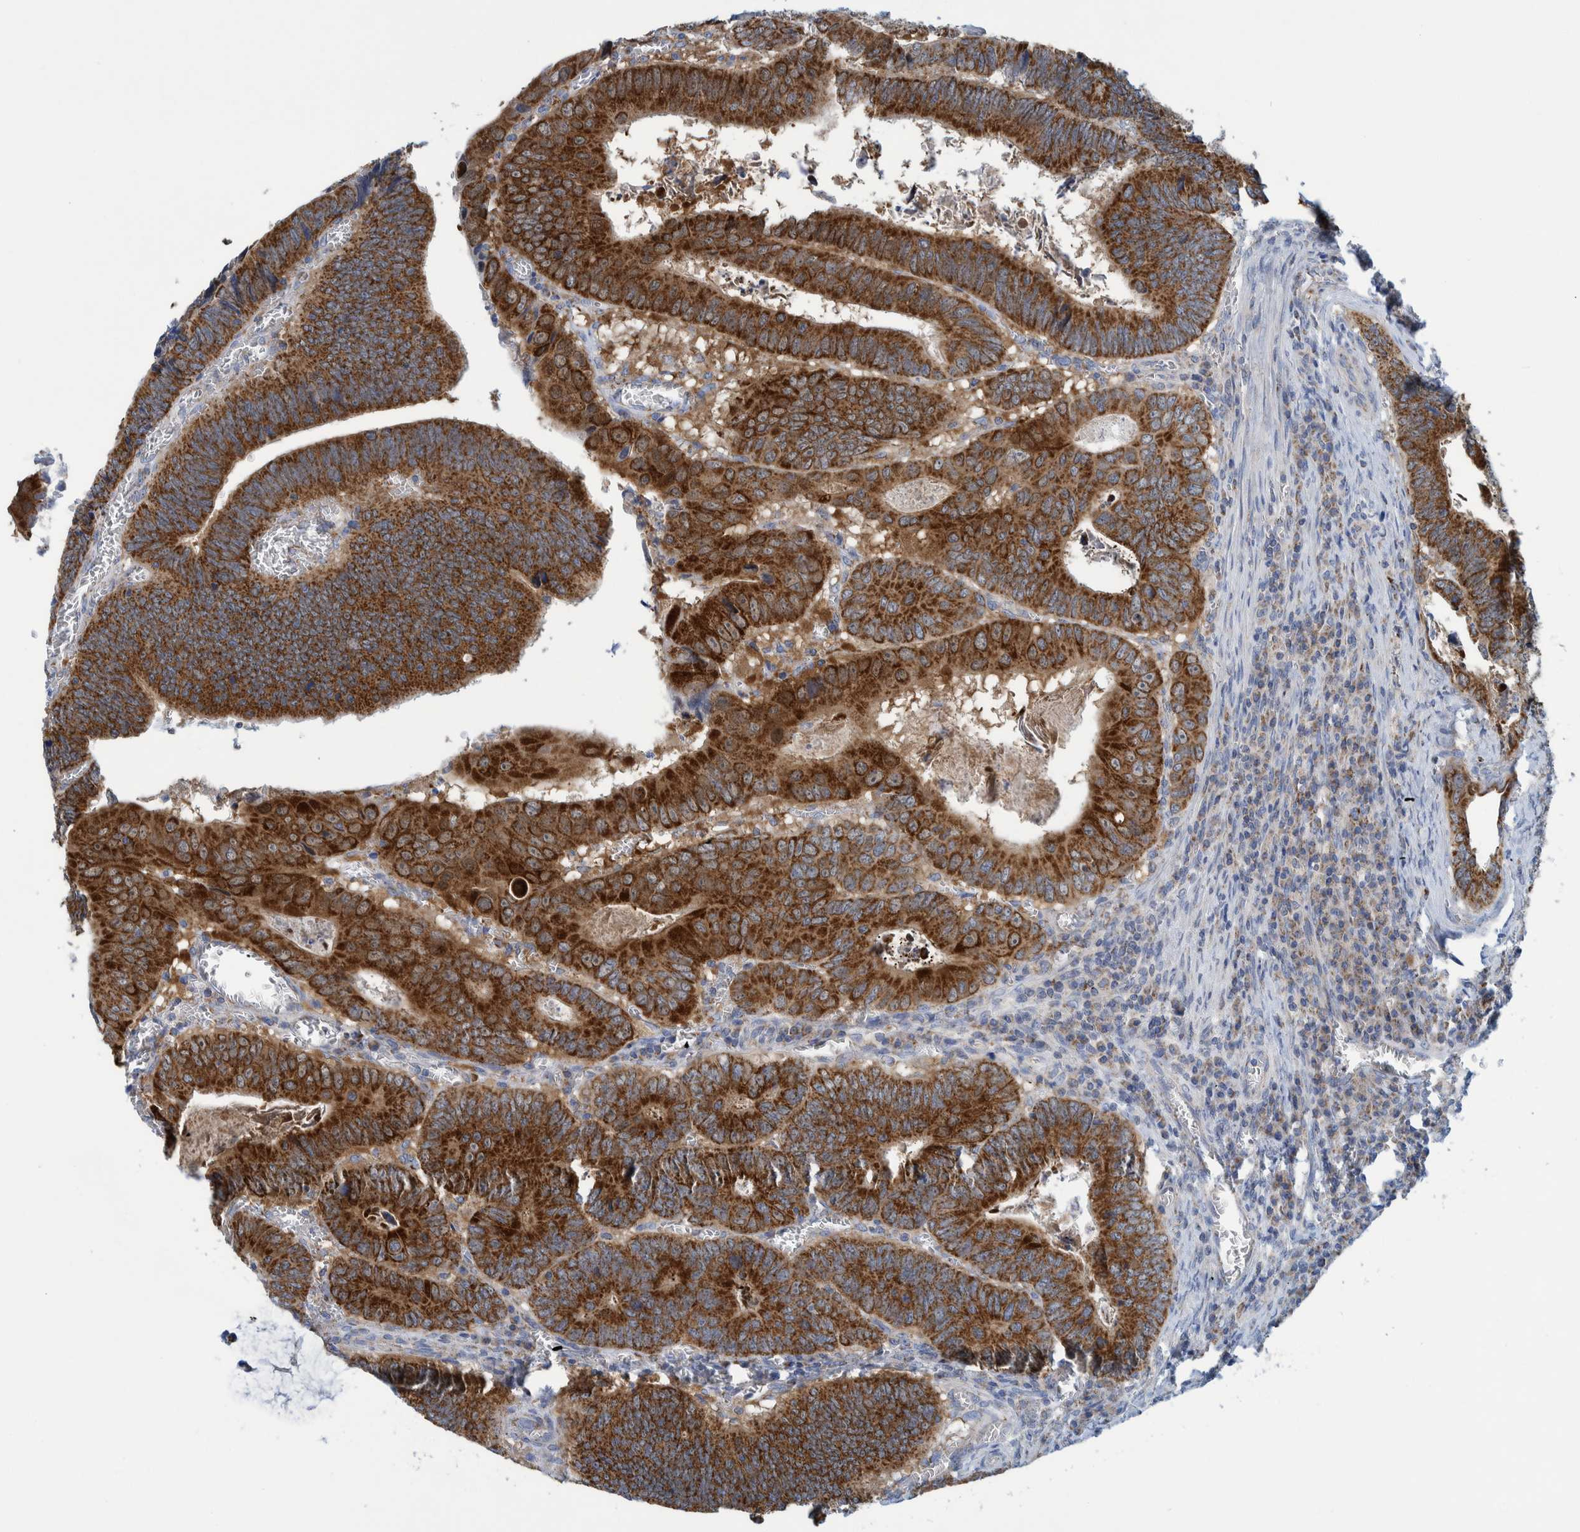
{"staining": {"intensity": "strong", "quantity": ">75%", "location": "cytoplasmic/membranous"}, "tissue": "colorectal cancer", "cell_type": "Tumor cells", "image_type": "cancer", "snomed": [{"axis": "morphology", "description": "Inflammation, NOS"}, {"axis": "morphology", "description": "Adenocarcinoma, NOS"}, {"axis": "topography", "description": "Colon"}], "caption": "High-magnification brightfield microscopy of colorectal cancer stained with DAB (brown) and counterstained with hematoxylin (blue). tumor cells exhibit strong cytoplasmic/membranous positivity is appreciated in approximately>75% of cells.", "gene": "MRPS7", "patient": {"sex": "male", "age": 72}}